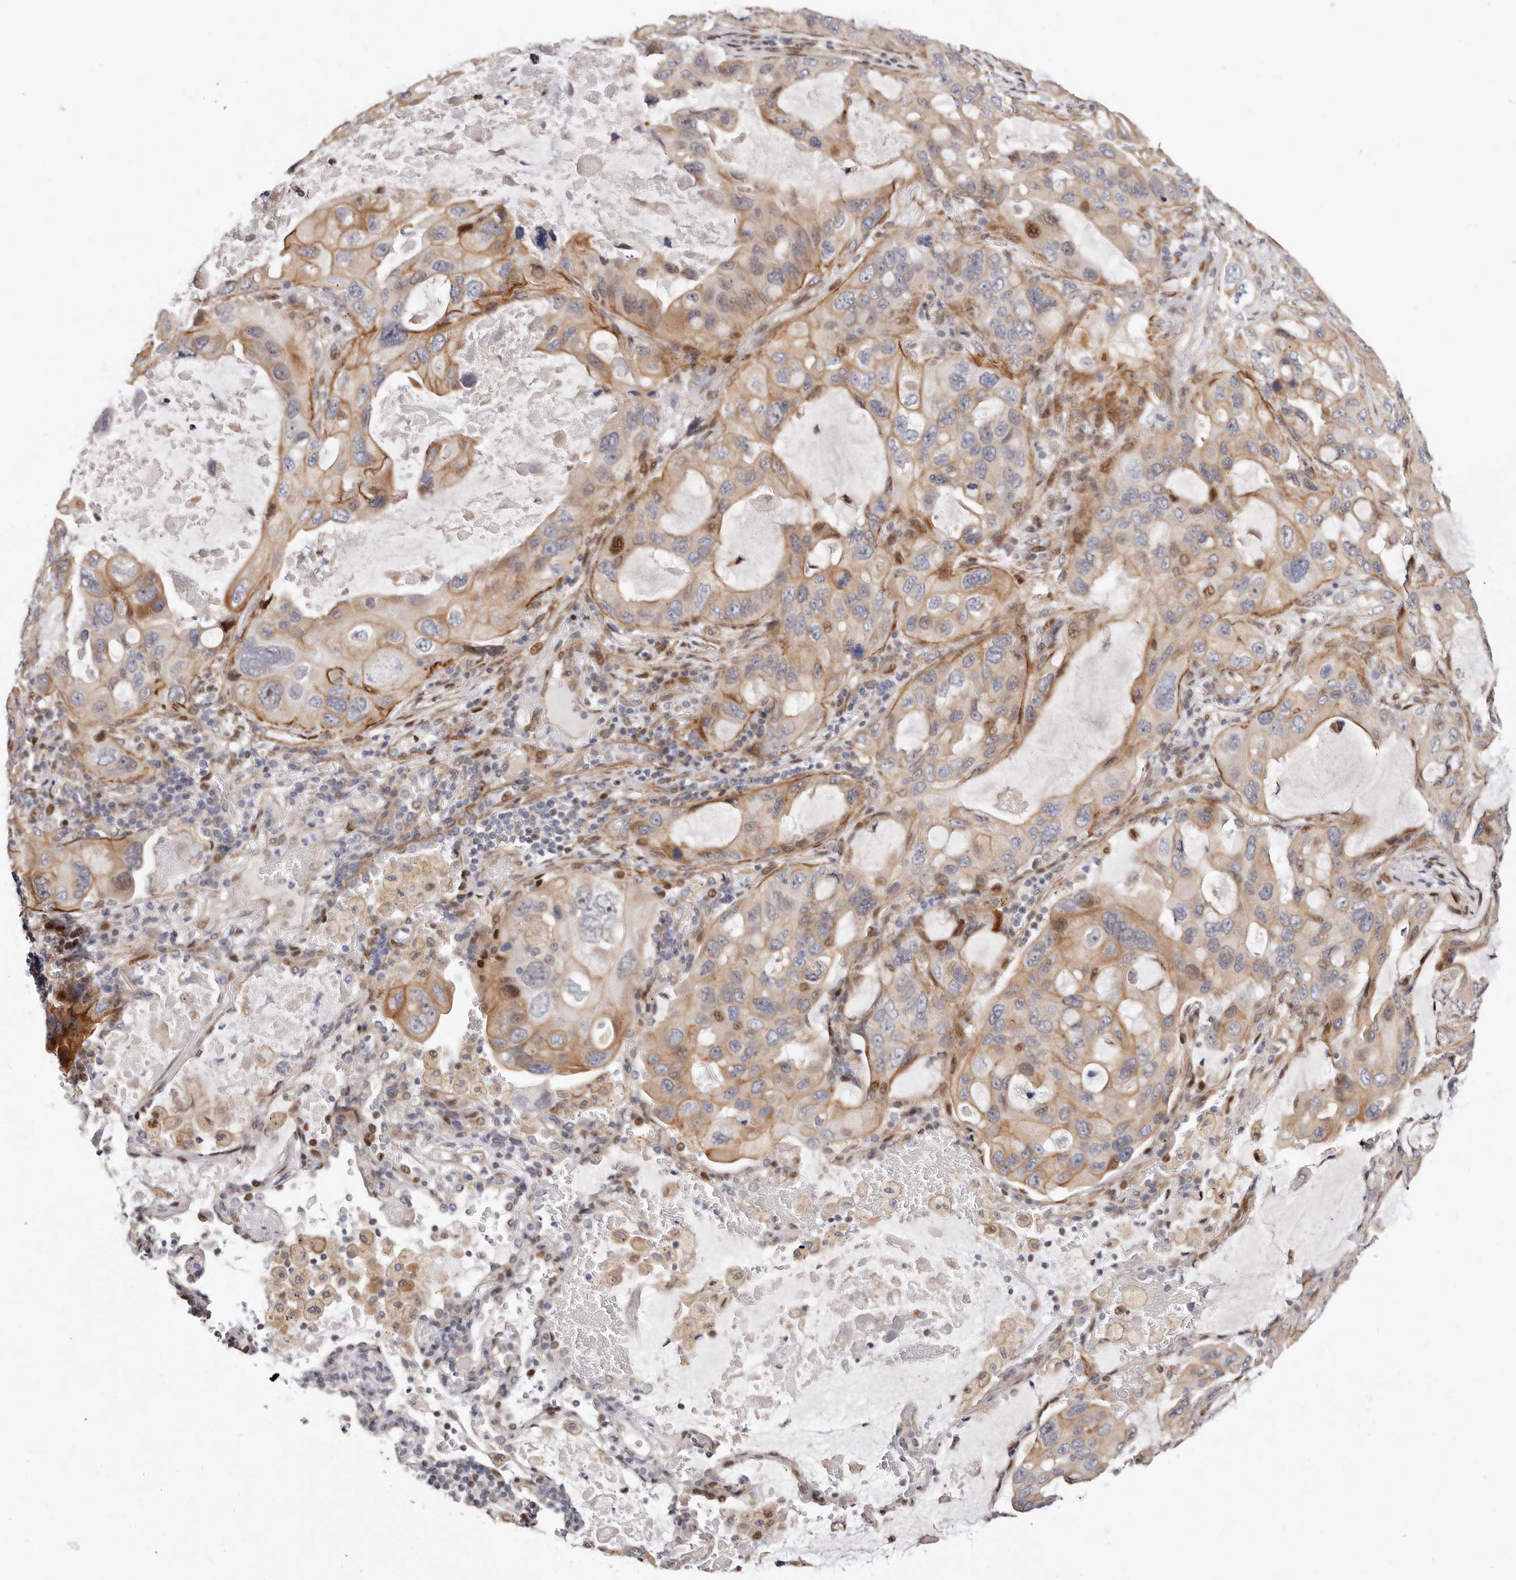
{"staining": {"intensity": "moderate", "quantity": ">75%", "location": "cytoplasmic/membranous,nuclear"}, "tissue": "lung cancer", "cell_type": "Tumor cells", "image_type": "cancer", "snomed": [{"axis": "morphology", "description": "Squamous cell carcinoma, NOS"}, {"axis": "topography", "description": "Lung"}], "caption": "Moderate cytoplasmic/membranous and nuclear expression is appreciated in about >75% of tumor cells in squamous cell carcinoma (lung).", "gene": "EPHX3", "patient": {"sex": "female", "age": 73}}